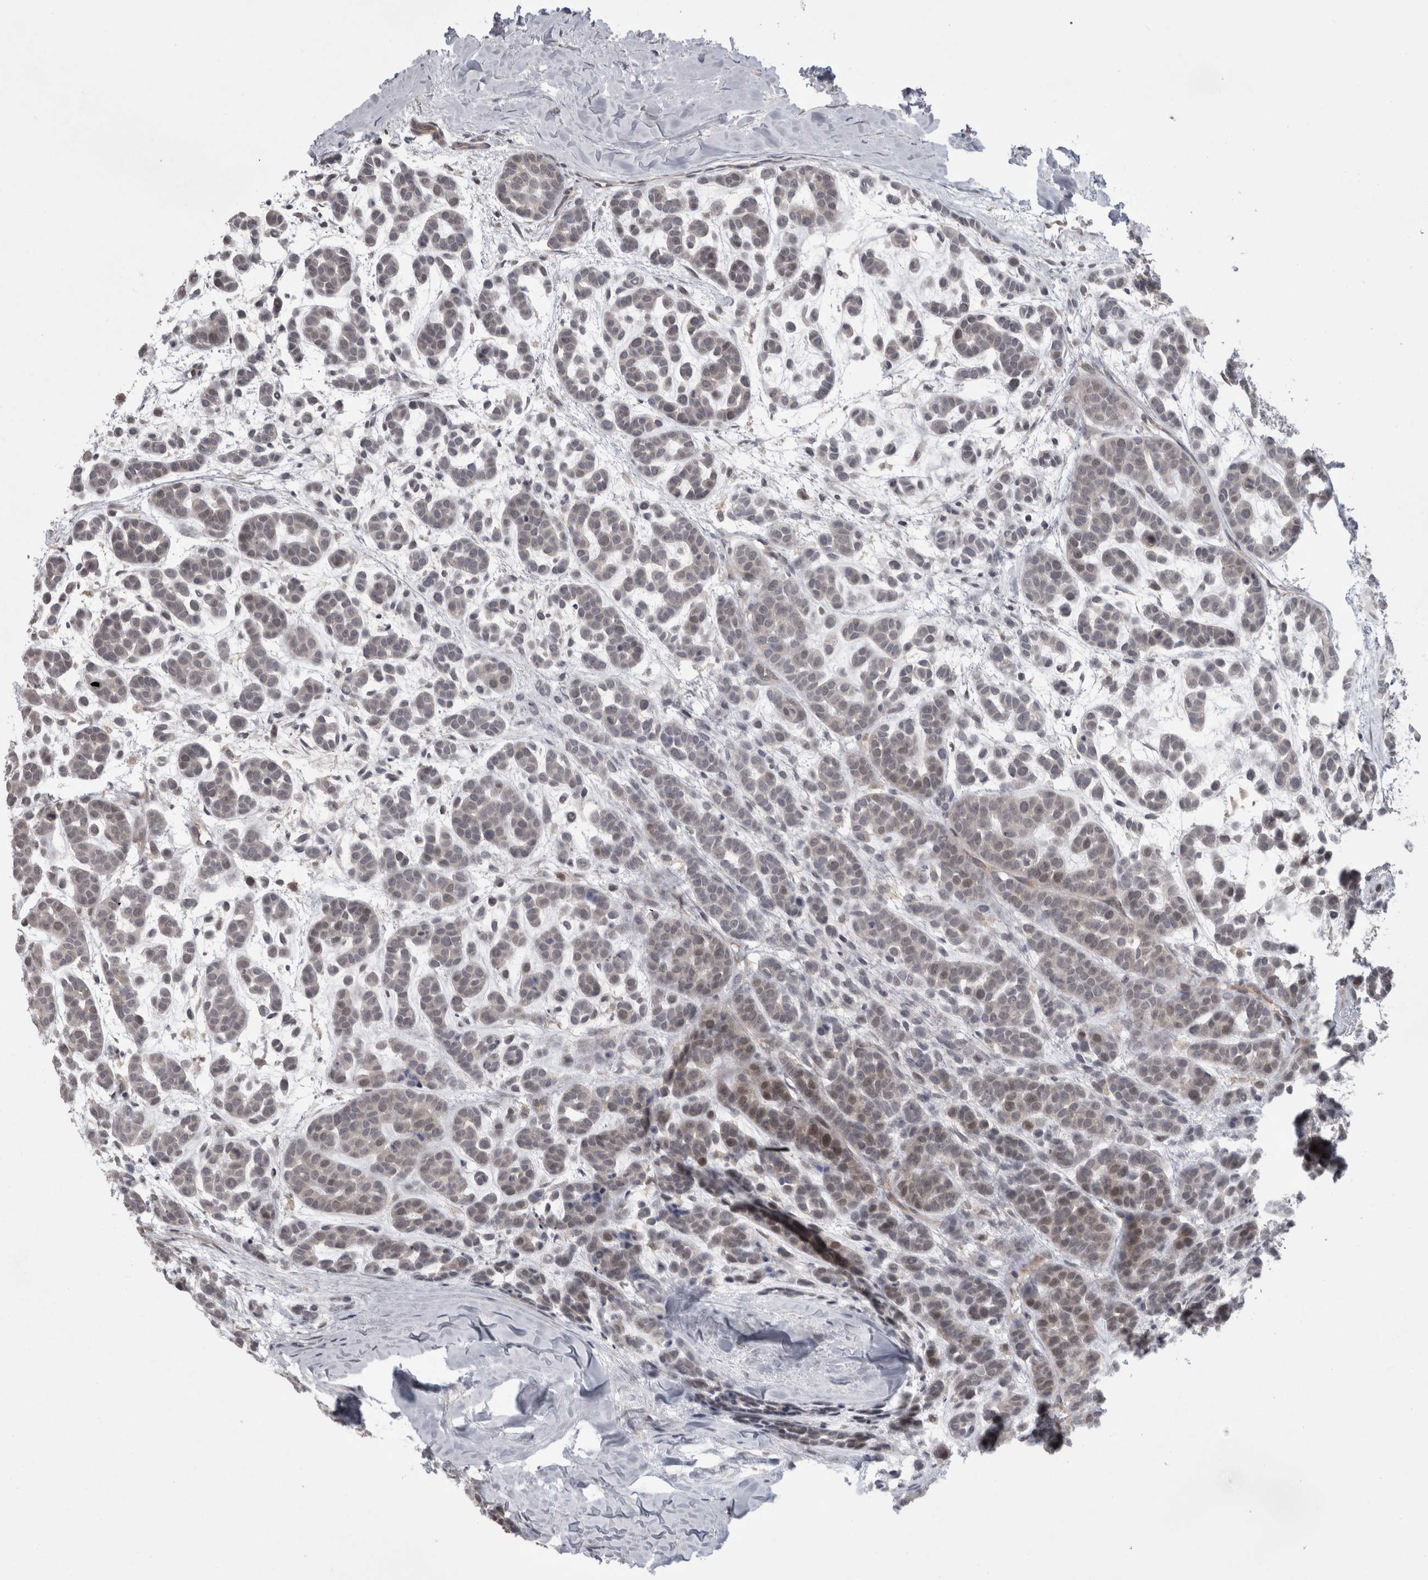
{"staining": {"intensity": "negative", "quantity": "none", "location": "none"}, "tissue": "head and neck cancer", "cell_type": "Tumor cells", "image_type": "cancer", "snomed": [{"axis": "morphology", "description": "Adenocarcinoma, NOS"}, {"axis": "morphology", "description": "Adenoma, NOS"}, {"axis": "topography", "description": "Head-Neck"}], "caption": "An immunohistochemistry (IHC) histopathology image of head and neck adenoma is shown. There is no staining in tumor cells of head and neck adenoma. (DAB IHC with hematoxylin counter stain).", "gene": "MTBP", "patient": {"sex": "female", "age": 55}}